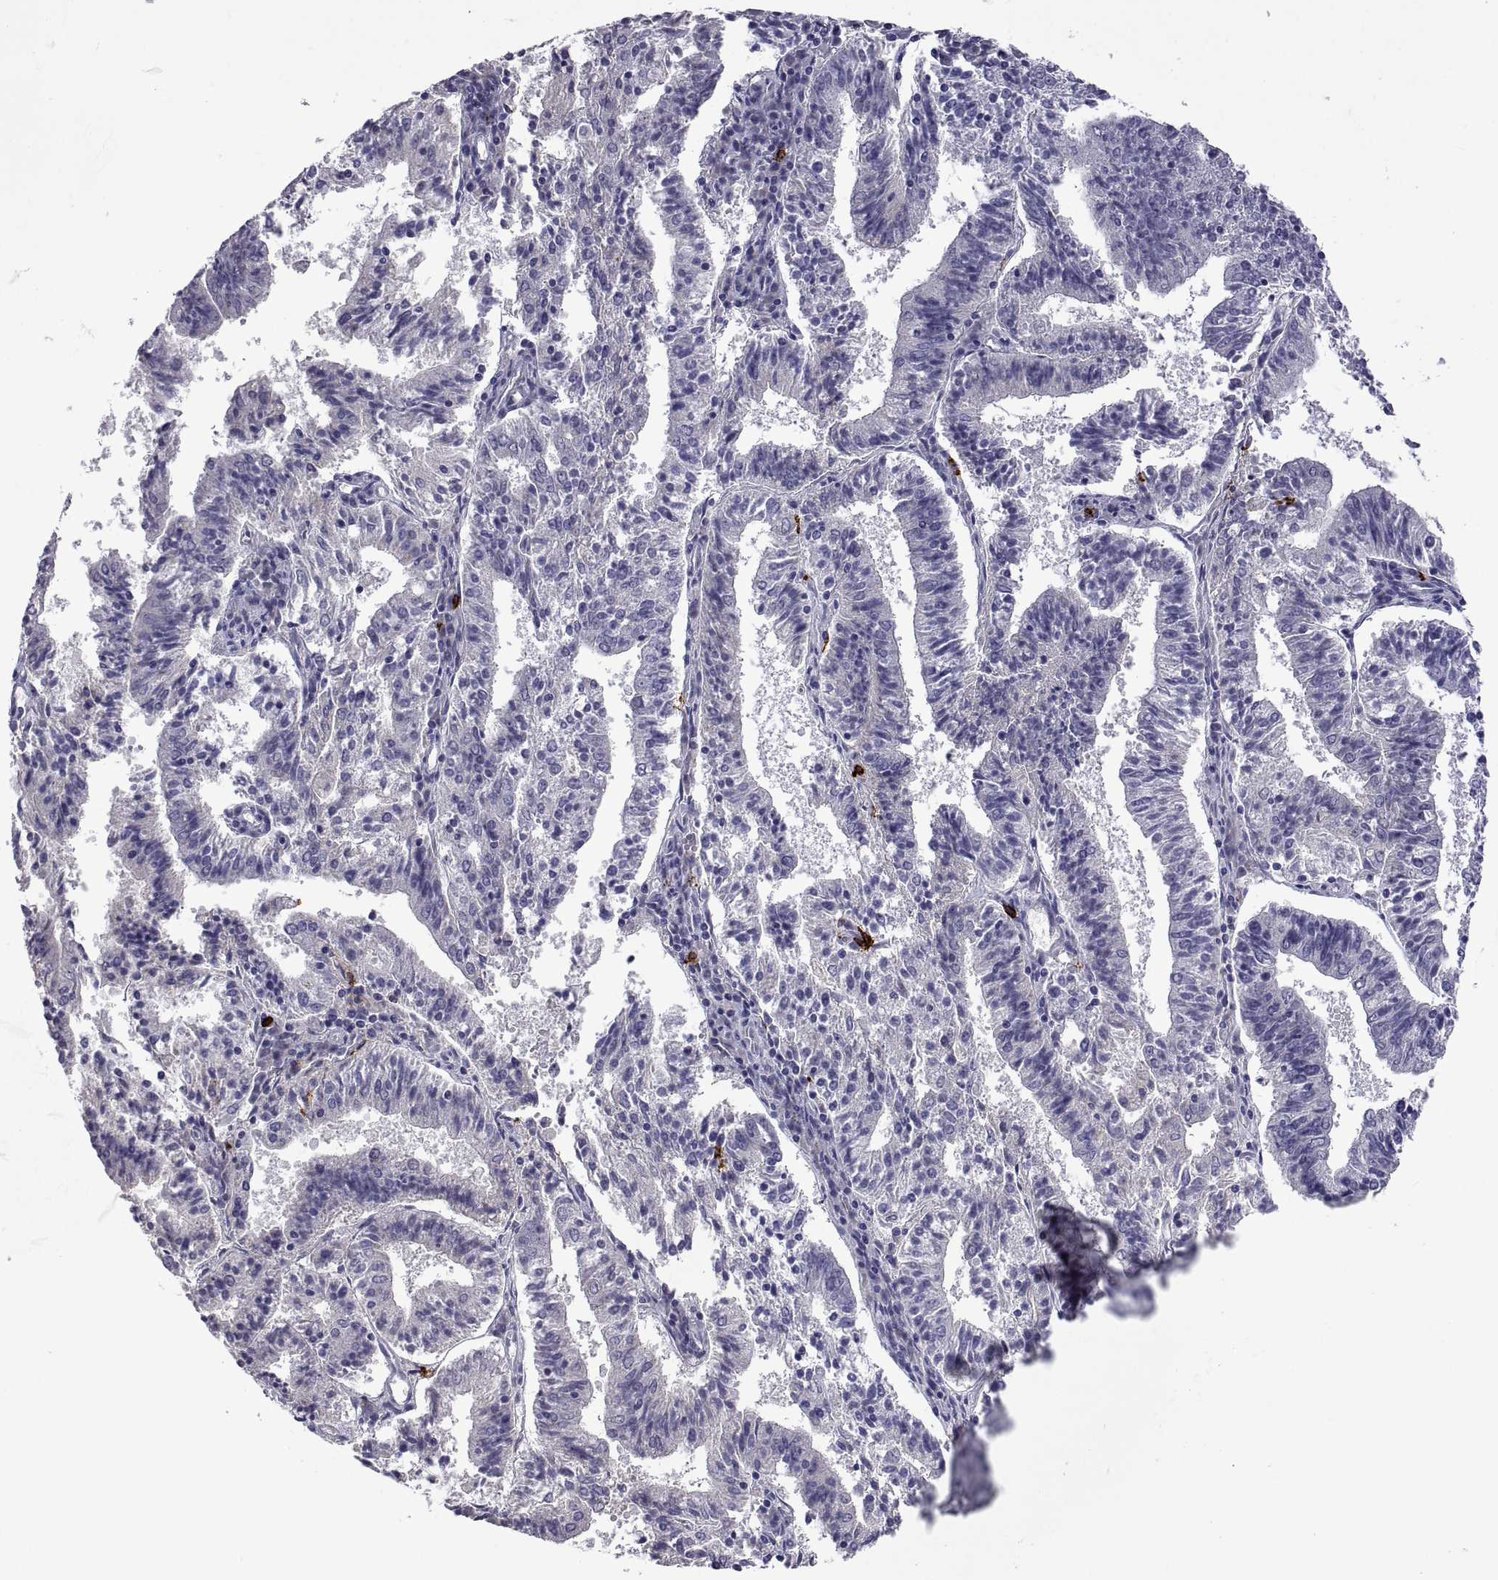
{"staining": {"intensity": "negative", "quantity": "none", "location": "none"}, "tissue": "endometrial cancer", "cell_type": "Tumor cells", "image_type": "cancer", "snomed": [{"axis": "morphology", "description": "Adenocarcinoma, NOS"}, {"axis": "topography", "description": "Endometrium"}], "caption": "Adenocarcinoma (endometrial) was stained to show a protein in brown. There is no significant staining in tumor cells. (DAB immunohistochemistry with hematoxylin counter stain).", "gene": "MS4A1", "patient": {"sex": "female", "age": 82}}